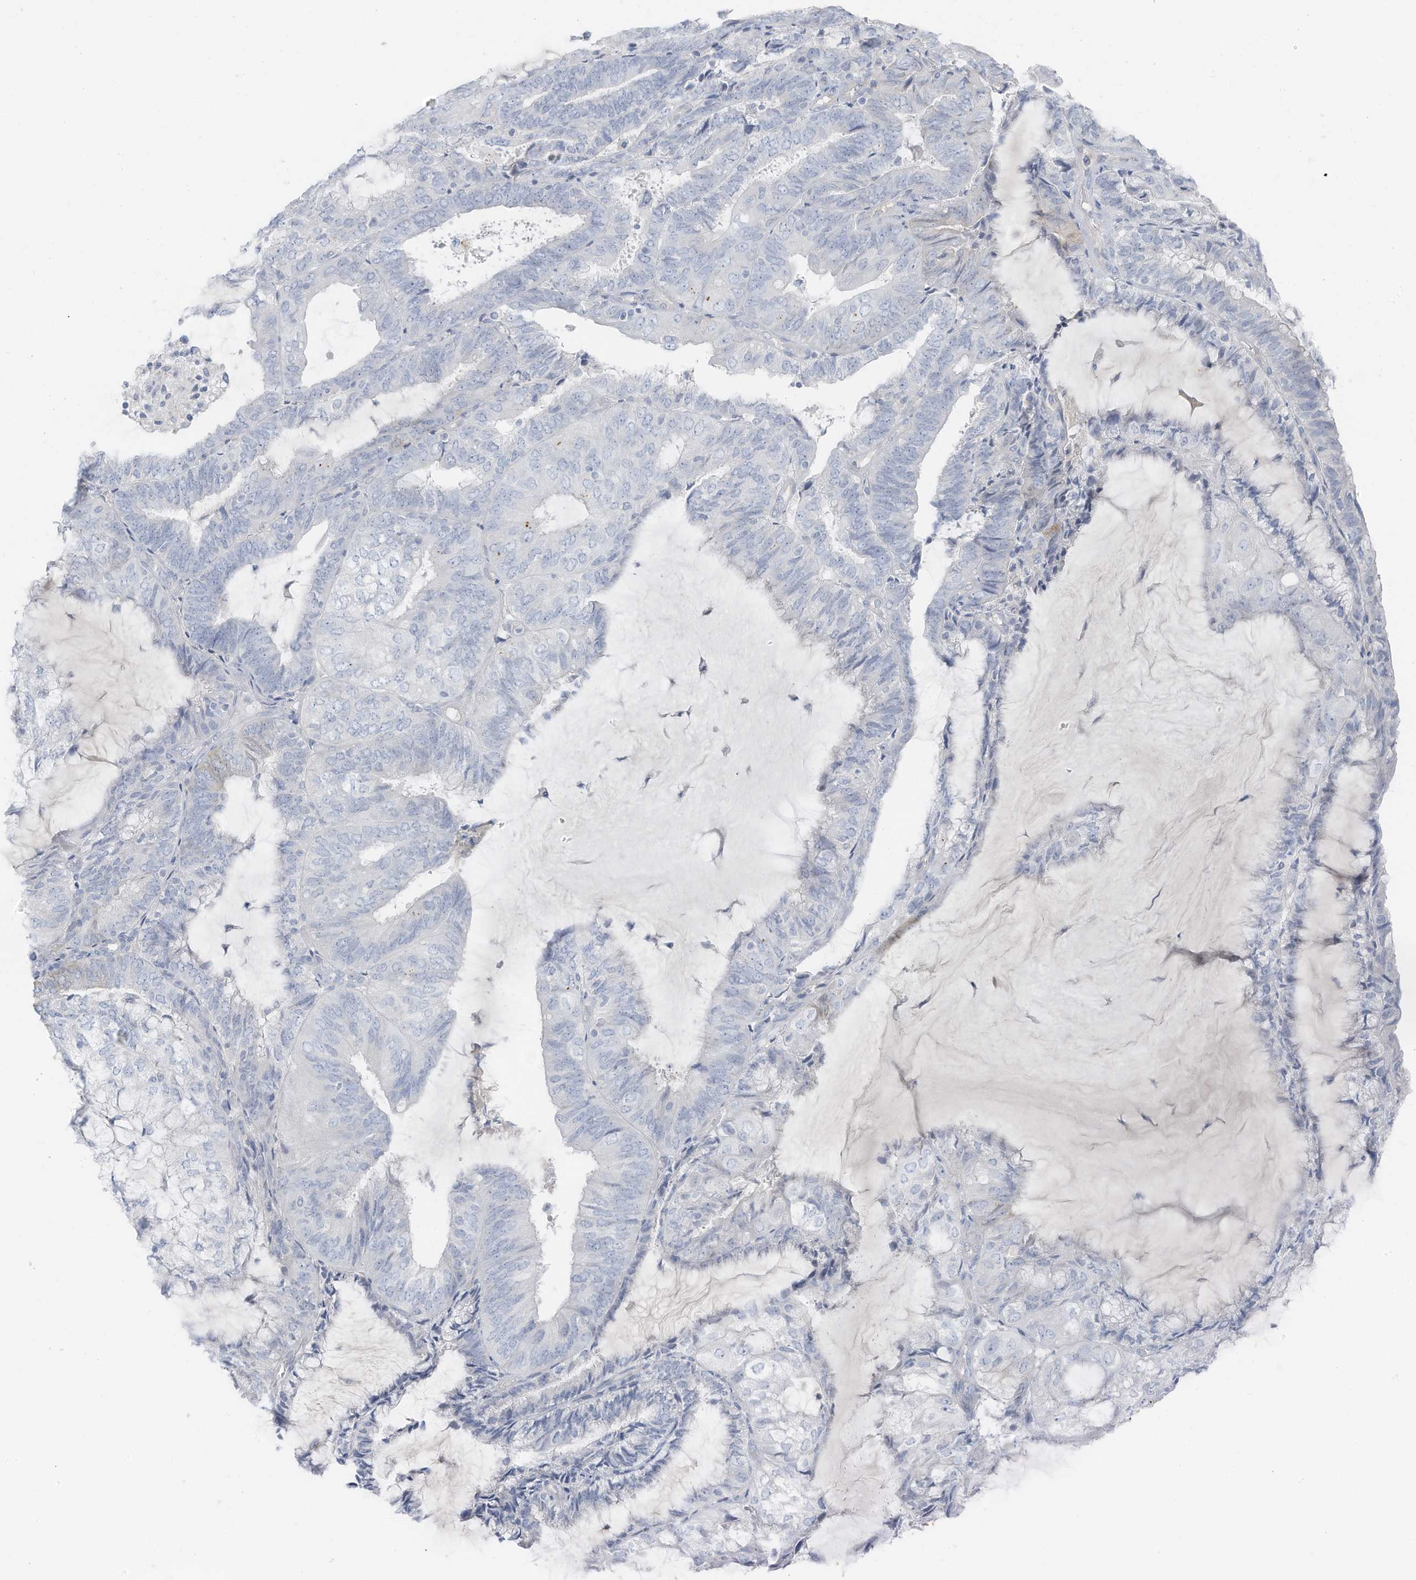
{"staining": {"intensity": "negative", "quantity": "none", "location": "none"}, "tissue": "endometrial cancer", "cell_type": "Tumor cells", "image_type": "cancer", "snomed": [{"axis": "morphology", "description": "Adenocarcinoma, NOS"}, {"axis": "topography", "description": "Endometrium"}], "caption": "A histopathology image of human endometrial cancer is negative for staining in tumor cells.", "gene": "SLC25A43", "patient": {"sex": "female", "age": 81}}